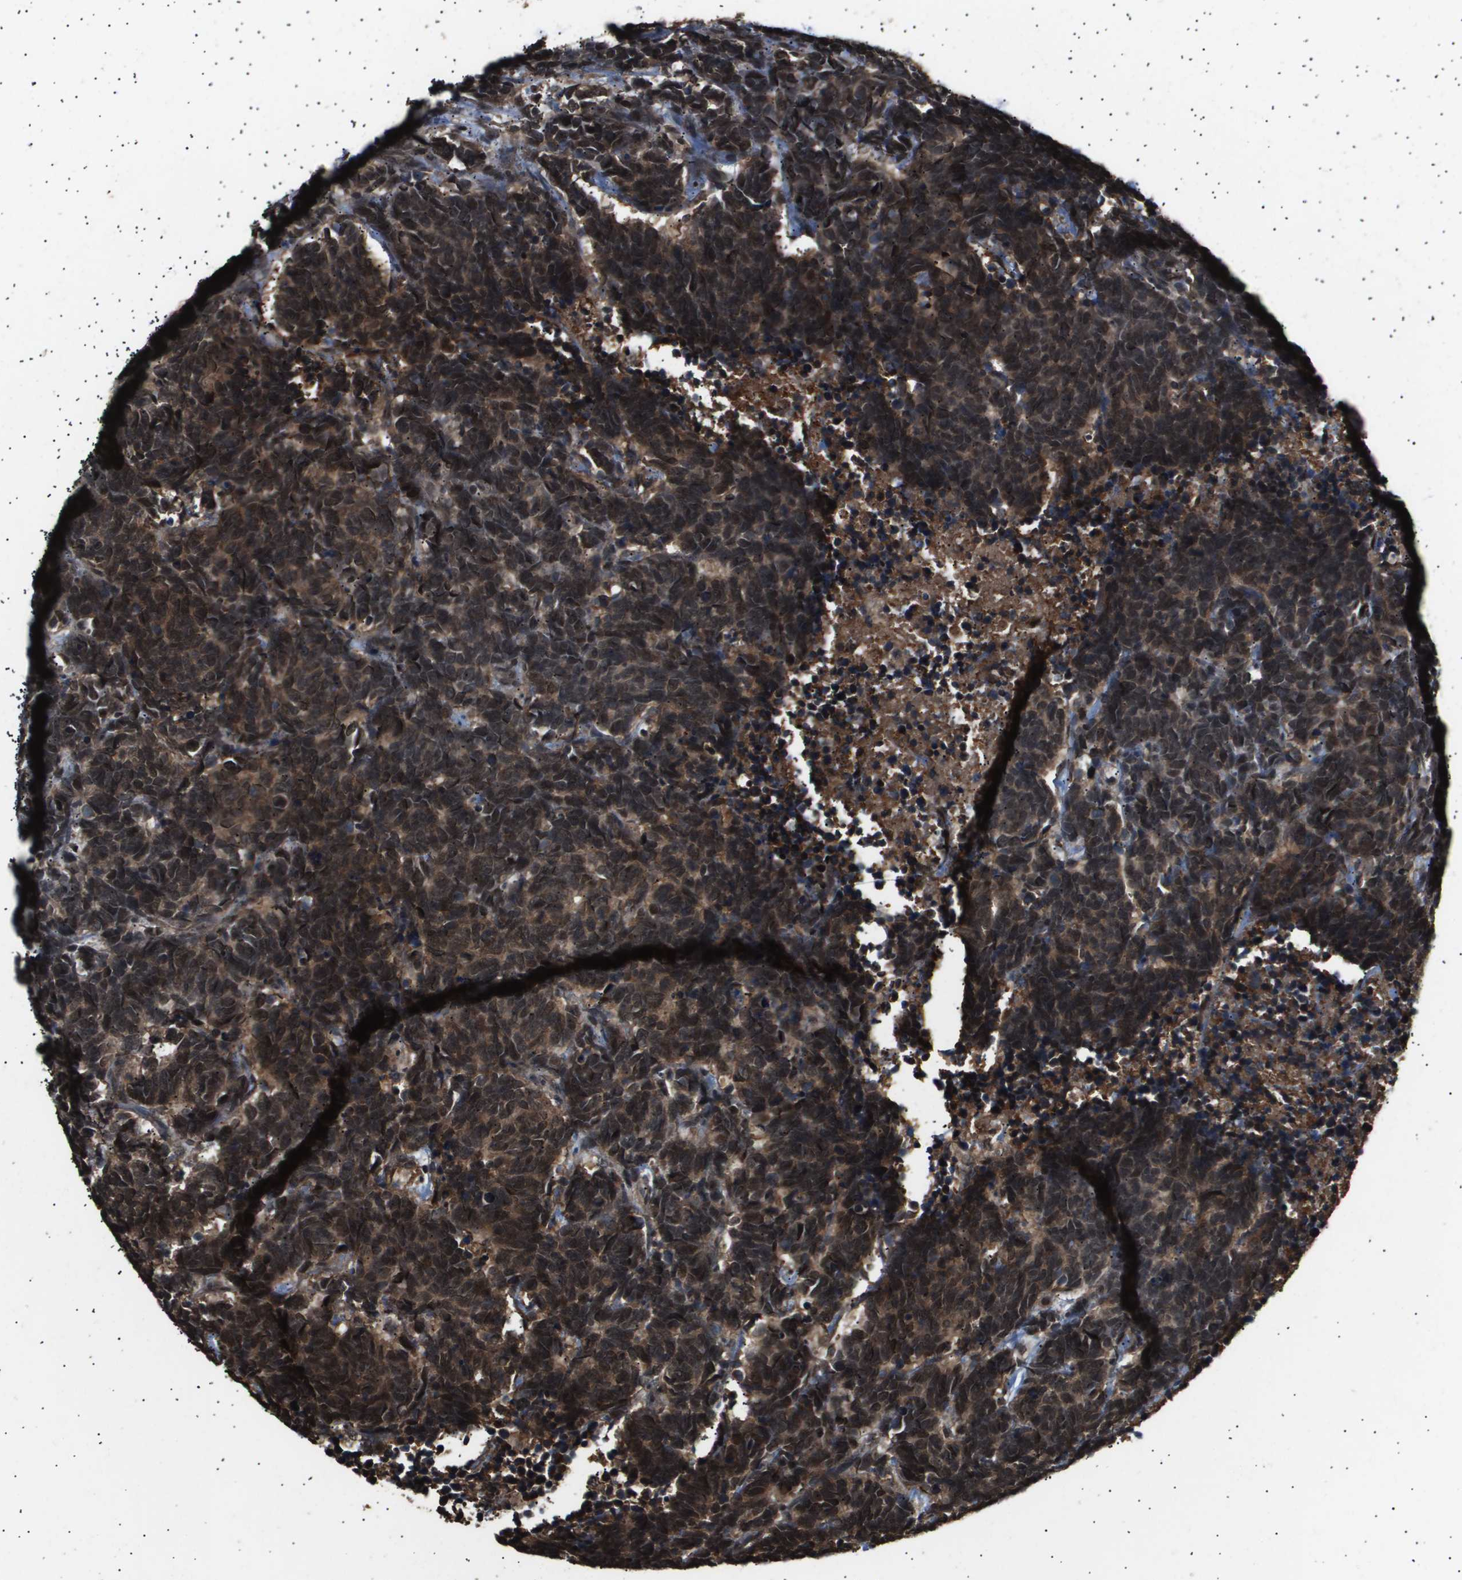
{"staining": {"intensity": "strong", "quantity": ">75%", "location": "cytoplasmic/membranous,nuclear"}, "tissue": "carcinoid", "cell_type": "Tumor cells", "image_type": "cancer", "snomed": [{"axis": "morphology", "description": "Carcinoma, NOS"}, {"axis": "morphology", "description": "Carcinoid, malignant, NOS"}, {"axis": "topography", "description": "Urinary bladder"}], "caption": "IHC photomicrograph of human carcinoid stained for a protein (brown), which demonstrates high levels of strong cytoplasmic/membranous and nuclear positivity in about >75% of tumor cells.", "gene": "ING1", "patient": {"sex": "male", "age": 57}}